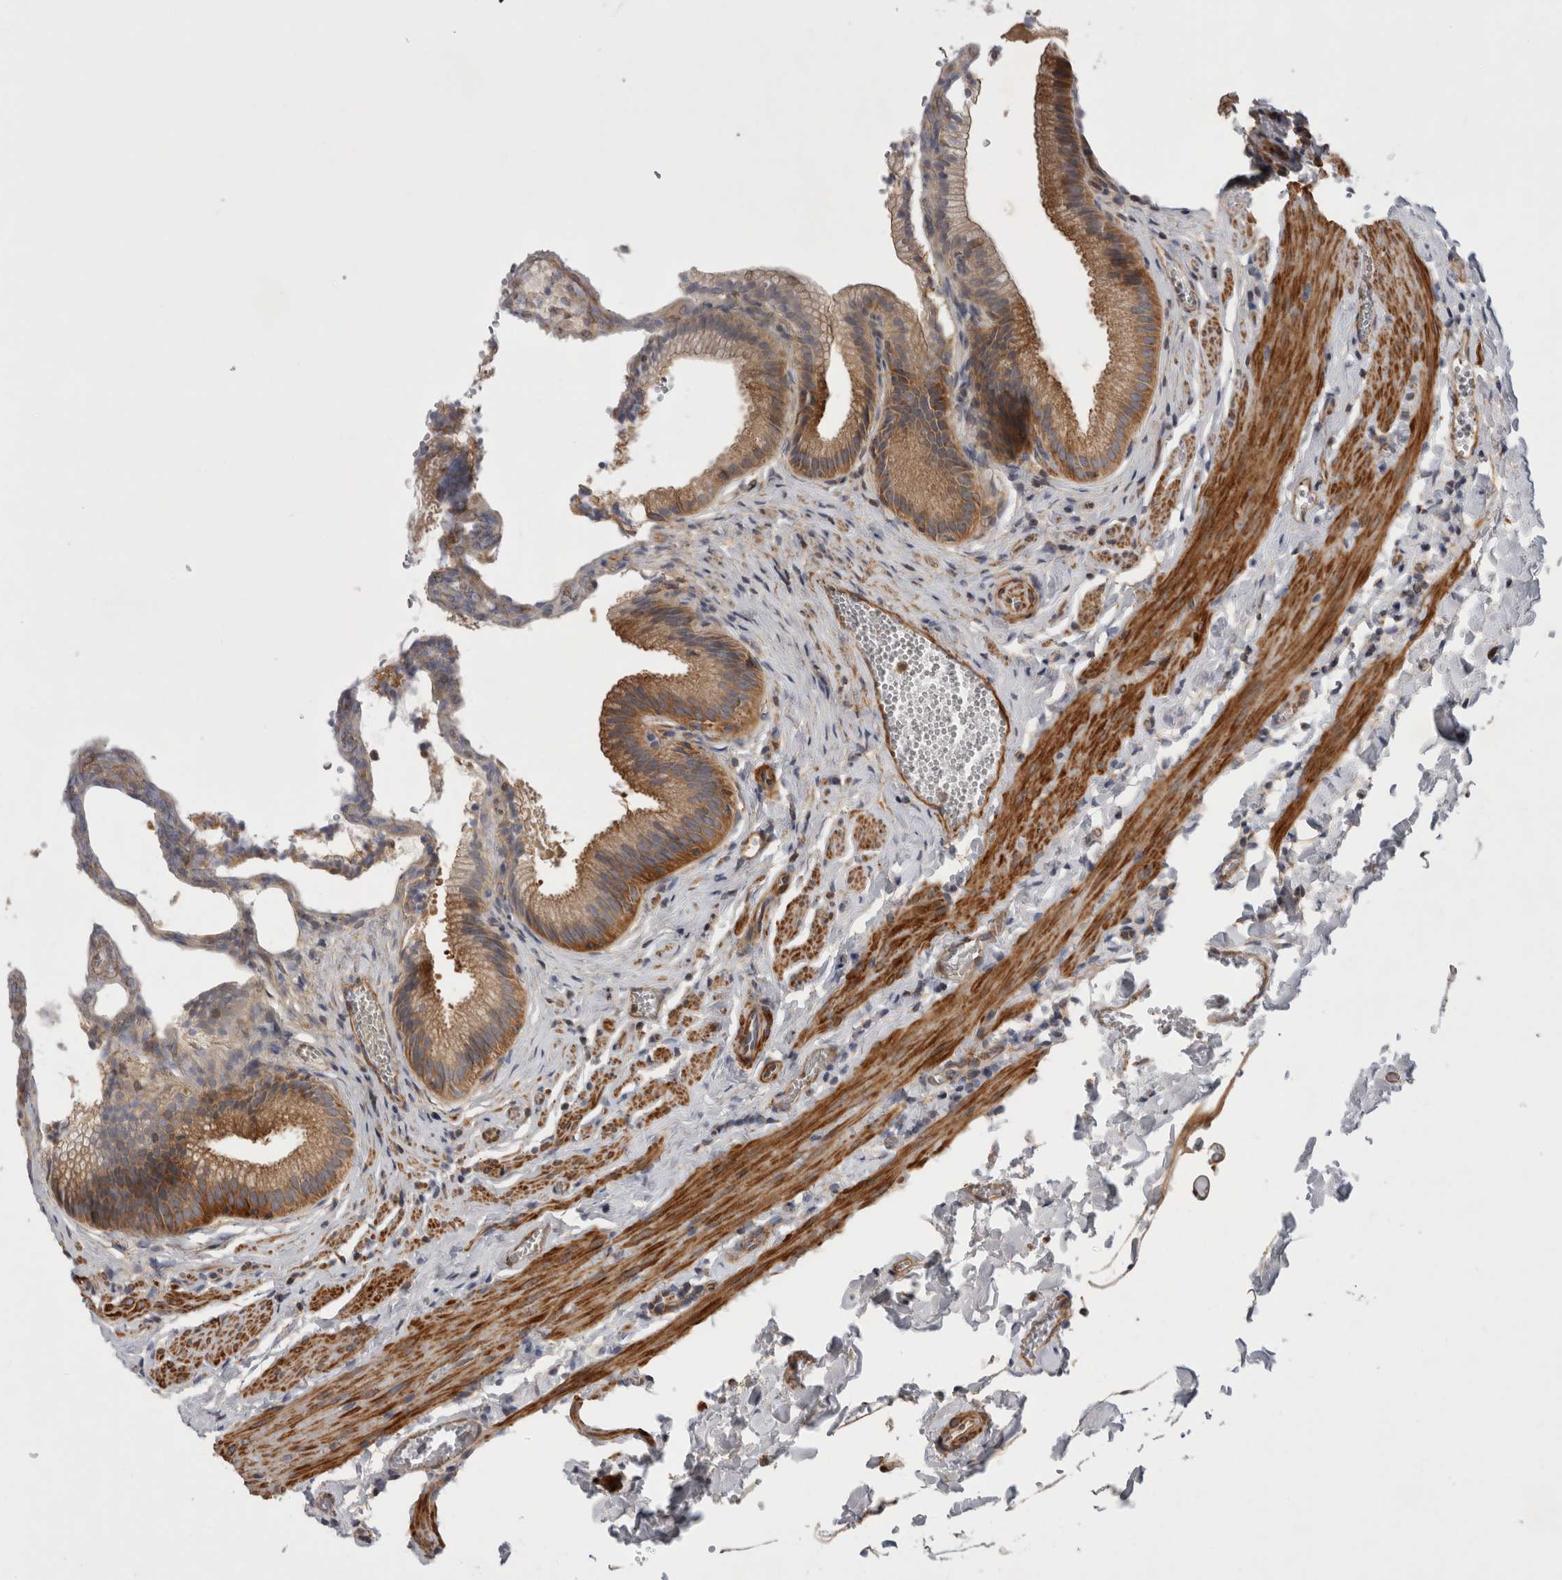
{"staining": {"intensity": "moderate", "quantity": ">75%", "location": "cytoplasmic/membranous"}, "tissue": "gallbladder", "cell_type": "Glandular cells", "image_type": "normal", "snomed": [{"axis": "morphology", "description": "Normal tissue, NOS"}, {"axis": "topography", "description": "Gallbladder"}], "caption": "This photomicrograph shows unremarkable gallbladder stained with immunohistochemistry (IHC) to label a protein in brown. The cytoplasmic/membranous of glandular cells show moderate positivity for the protein. Nuclei are counter-stained blue.", "gene": "SFXN2", "patient": {"sex": "male", "age": 38}}